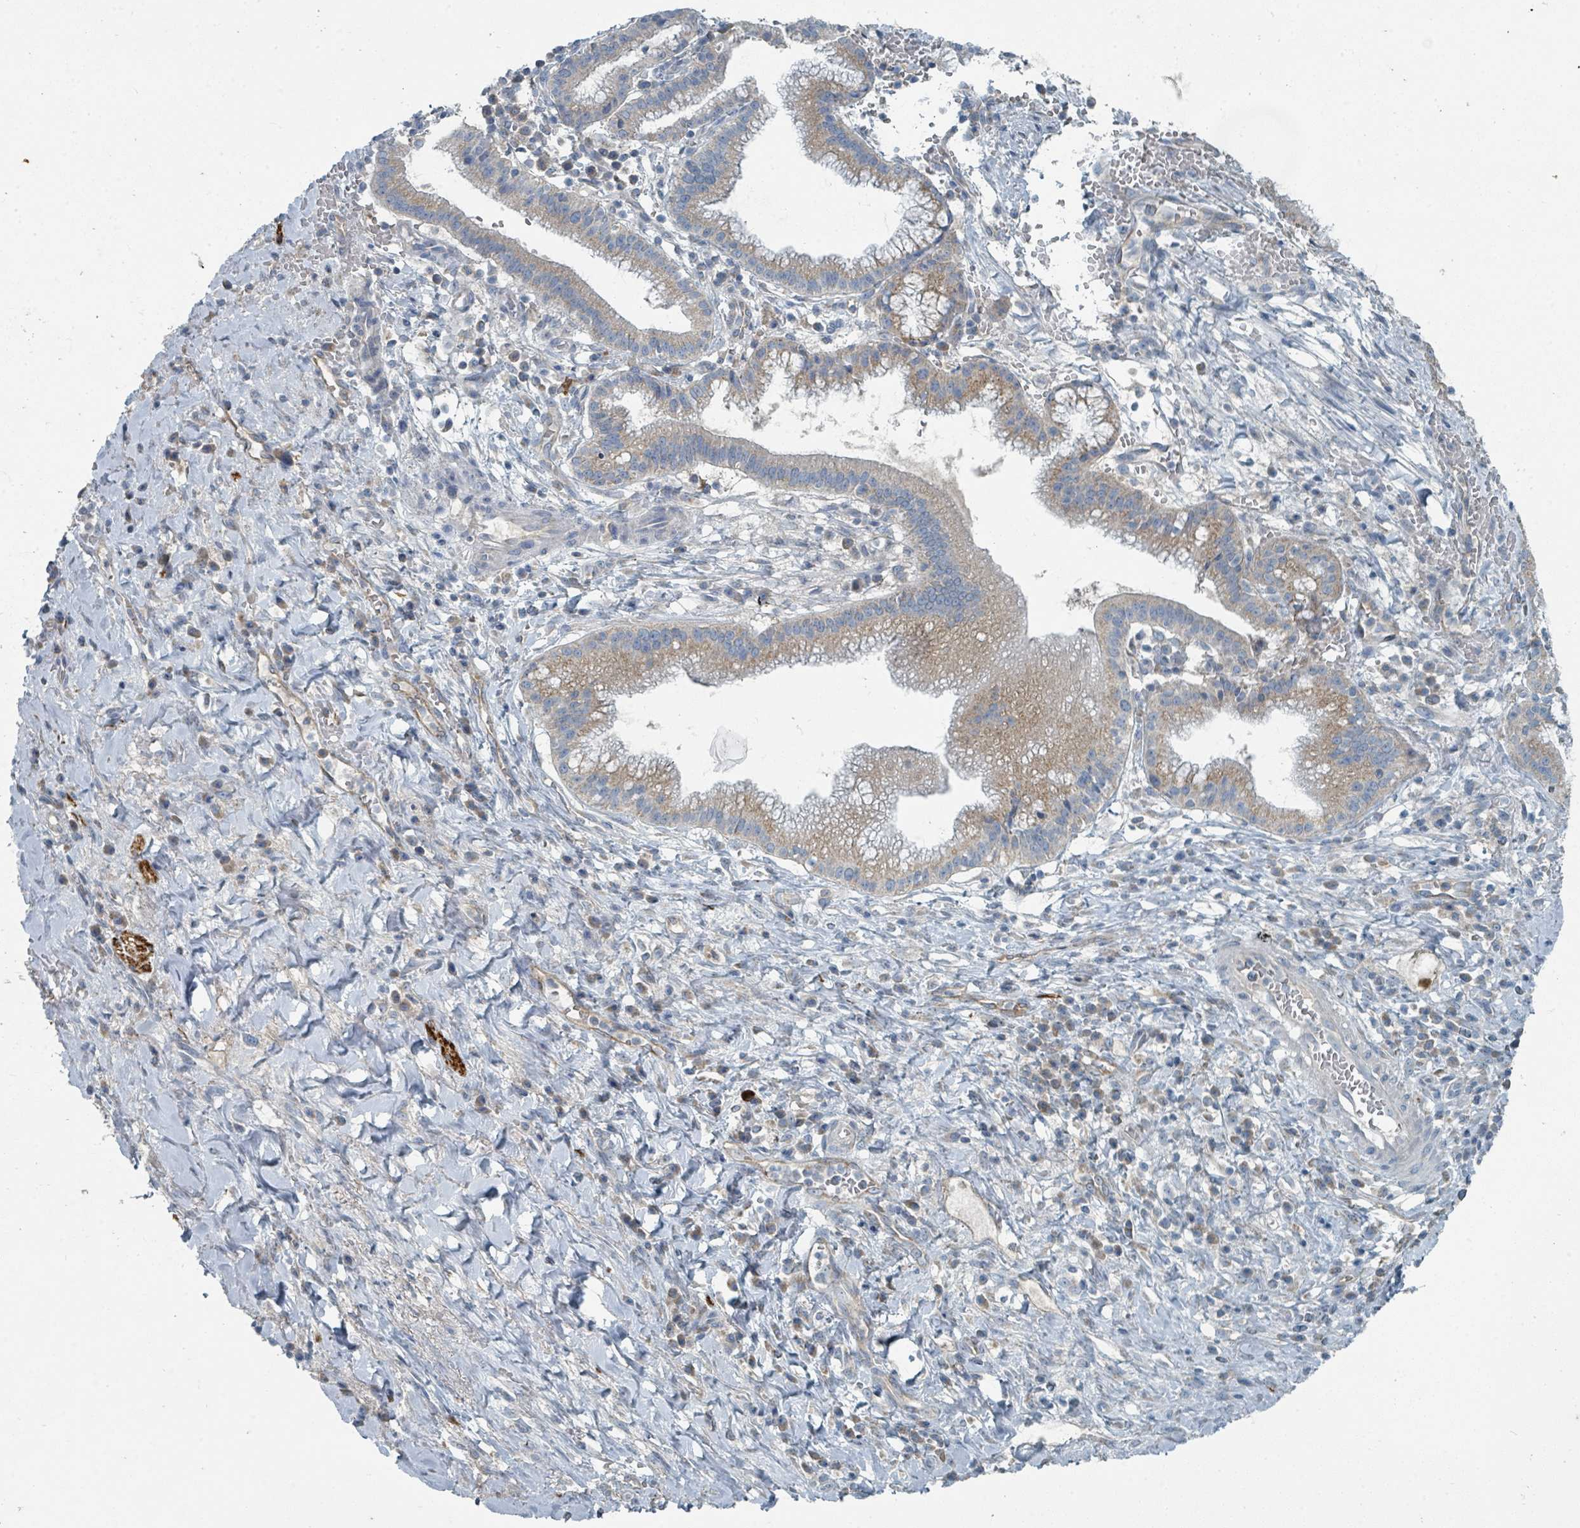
{"staining": {"intensity": "moderate", "quantity": ">75%", "location": "cytoplasmic/membranous"}, "tissue": "pancreatic cancer", "cell_type": "Tumor cells", "image_type": "cancer", "snomed": [{"axis": "morphology", "description": "Adenocarcinoma, NOS"}, {"axis": "topography", "description": "Pancreas"}], "caption": "Pancreatic cancer (adenocarcinoma) stained with a protein marker exhibits moderate staining in tumor cells.", "gene": "RASA4", "patient": {"sex": "male", "age": 72}}